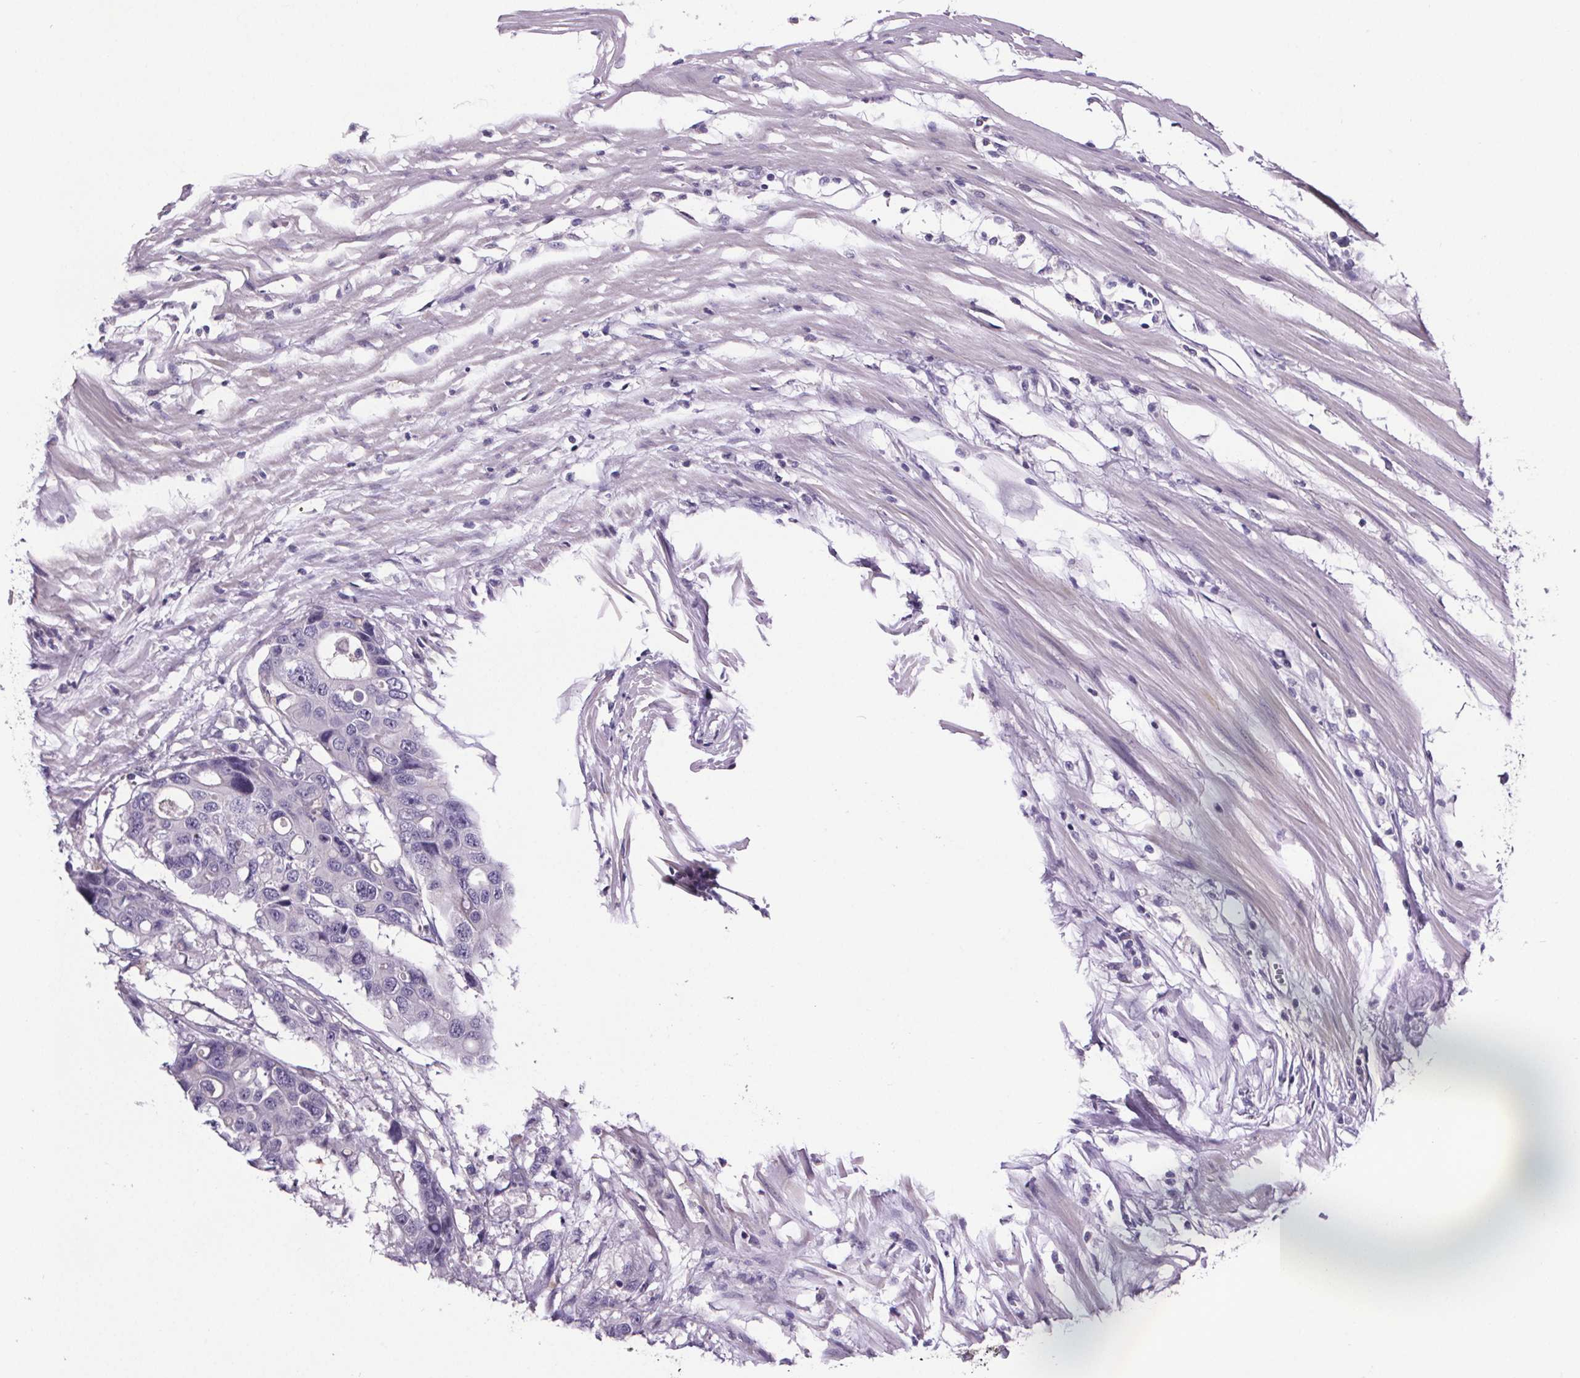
{"staining": {"intensity": "negative", "quantity": "none", "location": "none"}, "tissue": "colorectal cancer", "cell_type": "Tumor cells", "image_type": "cancer", "snomed": [{"axis": "morphology", "description": "Adenocarcinoma, NOS"}, {"axis": "topography", "description": "Colon"}], "caption": "Immunohistochemistry image of neoplastic tissue: human colorectal cancer (adenocarcinoma) stained with DAB shows no significant protein positivity in tumor cells. Nuclei are stained in blue.", "gene": "CUBN", "patient": {"sex": "male", "age": 77}}